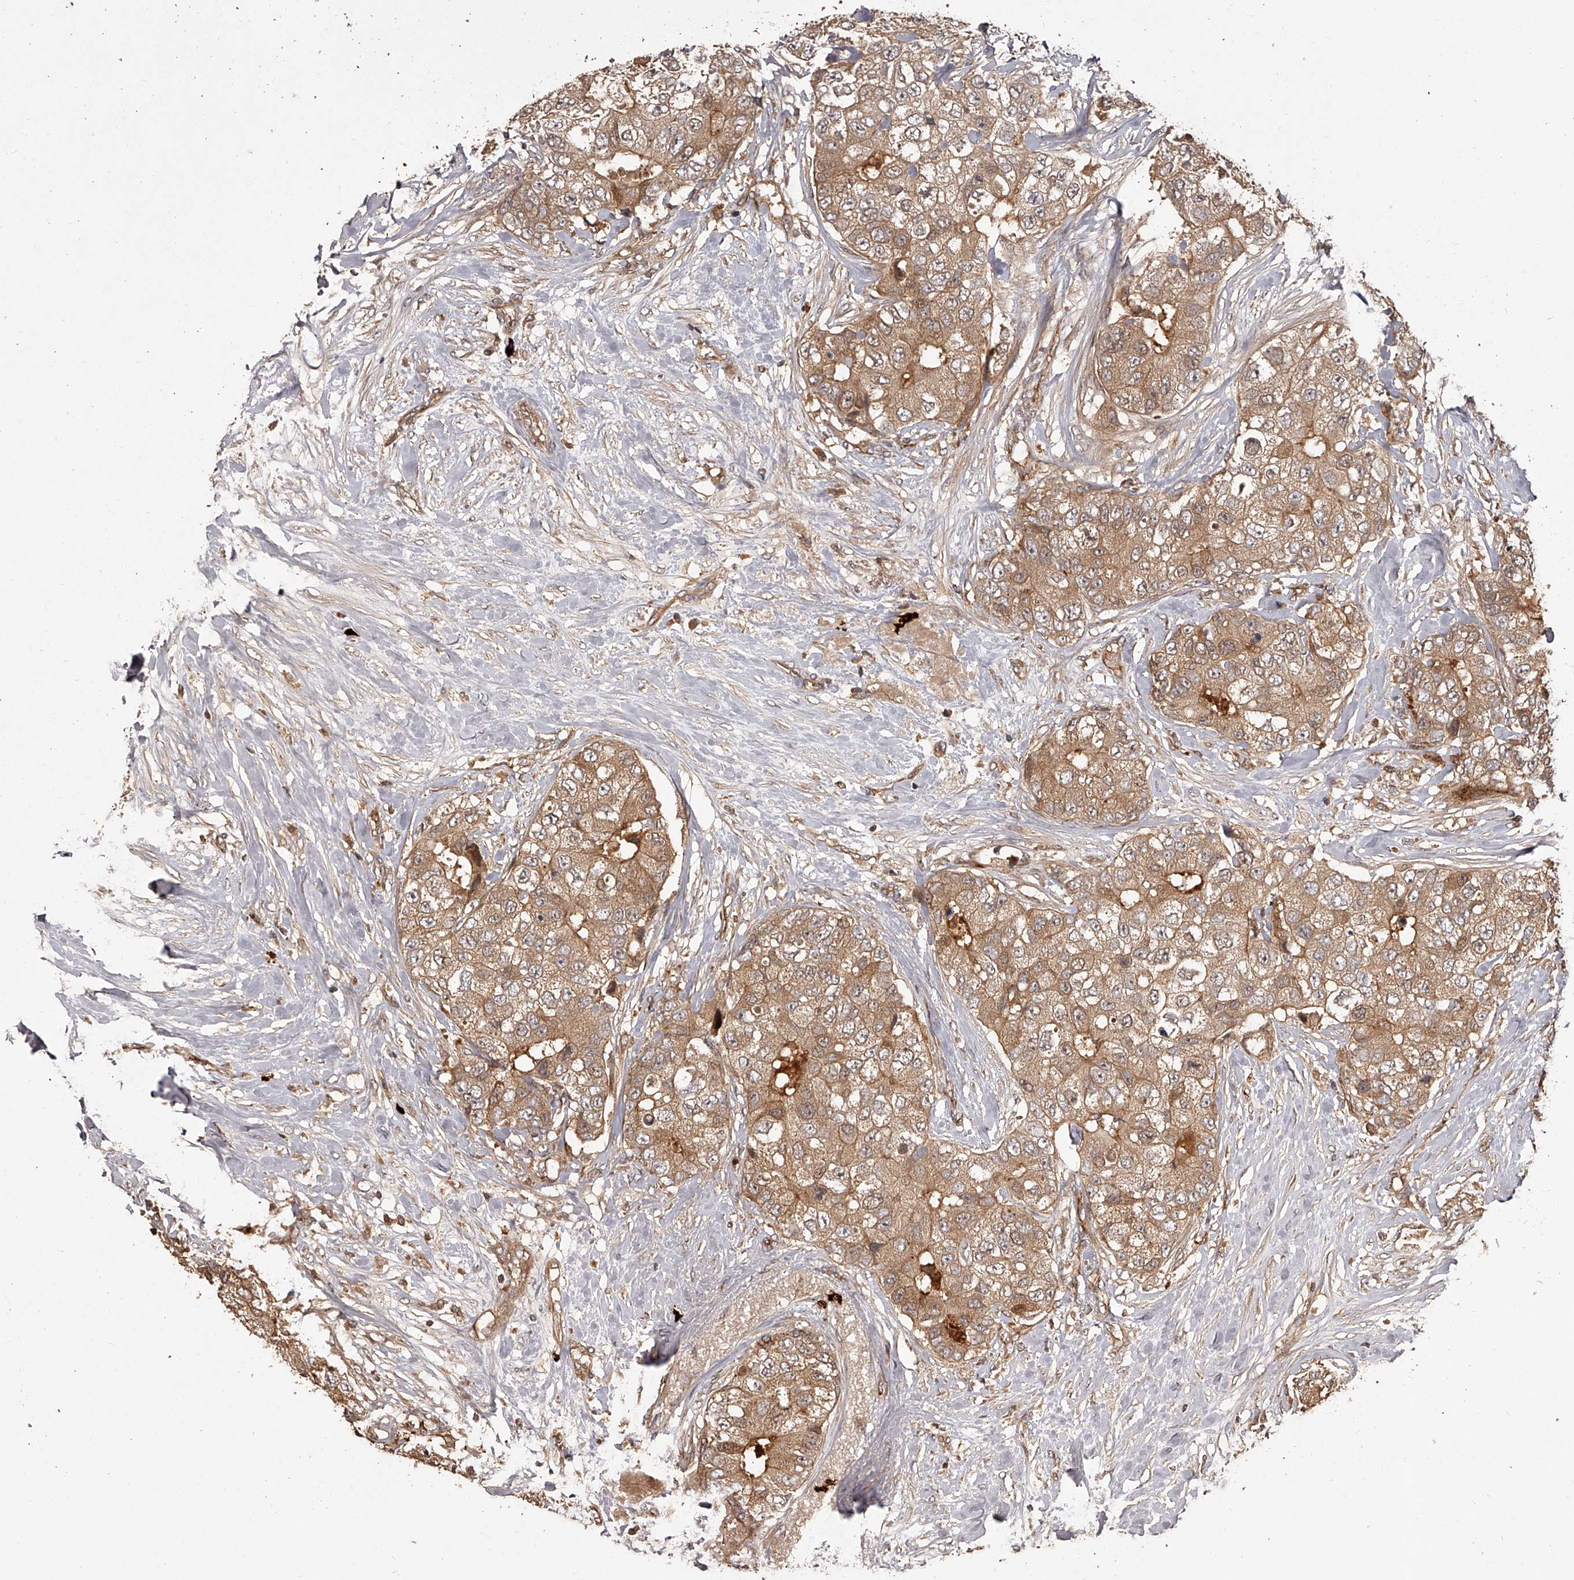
{"staining": {"intensity": "moderate", "quantity": ">75%", "location": "cytoplasmic/membranous"}, "tissue": "breast cancer", "cell_type": "Tumor cells", "image_type": "cancer", "snomed": [{"axis": "morphology", "description": "Duct carcinoma"}, {"axis": "topography", "description": "Breast"}], "caption": "Immunohistochemical staining of breast cancer reveals medium levels of moderate cytoplasmic/membranous staining in approximately >75% of tumor cells.", "gene": "CRYZL1", "patient": {"sex": "female", "age": 62}}